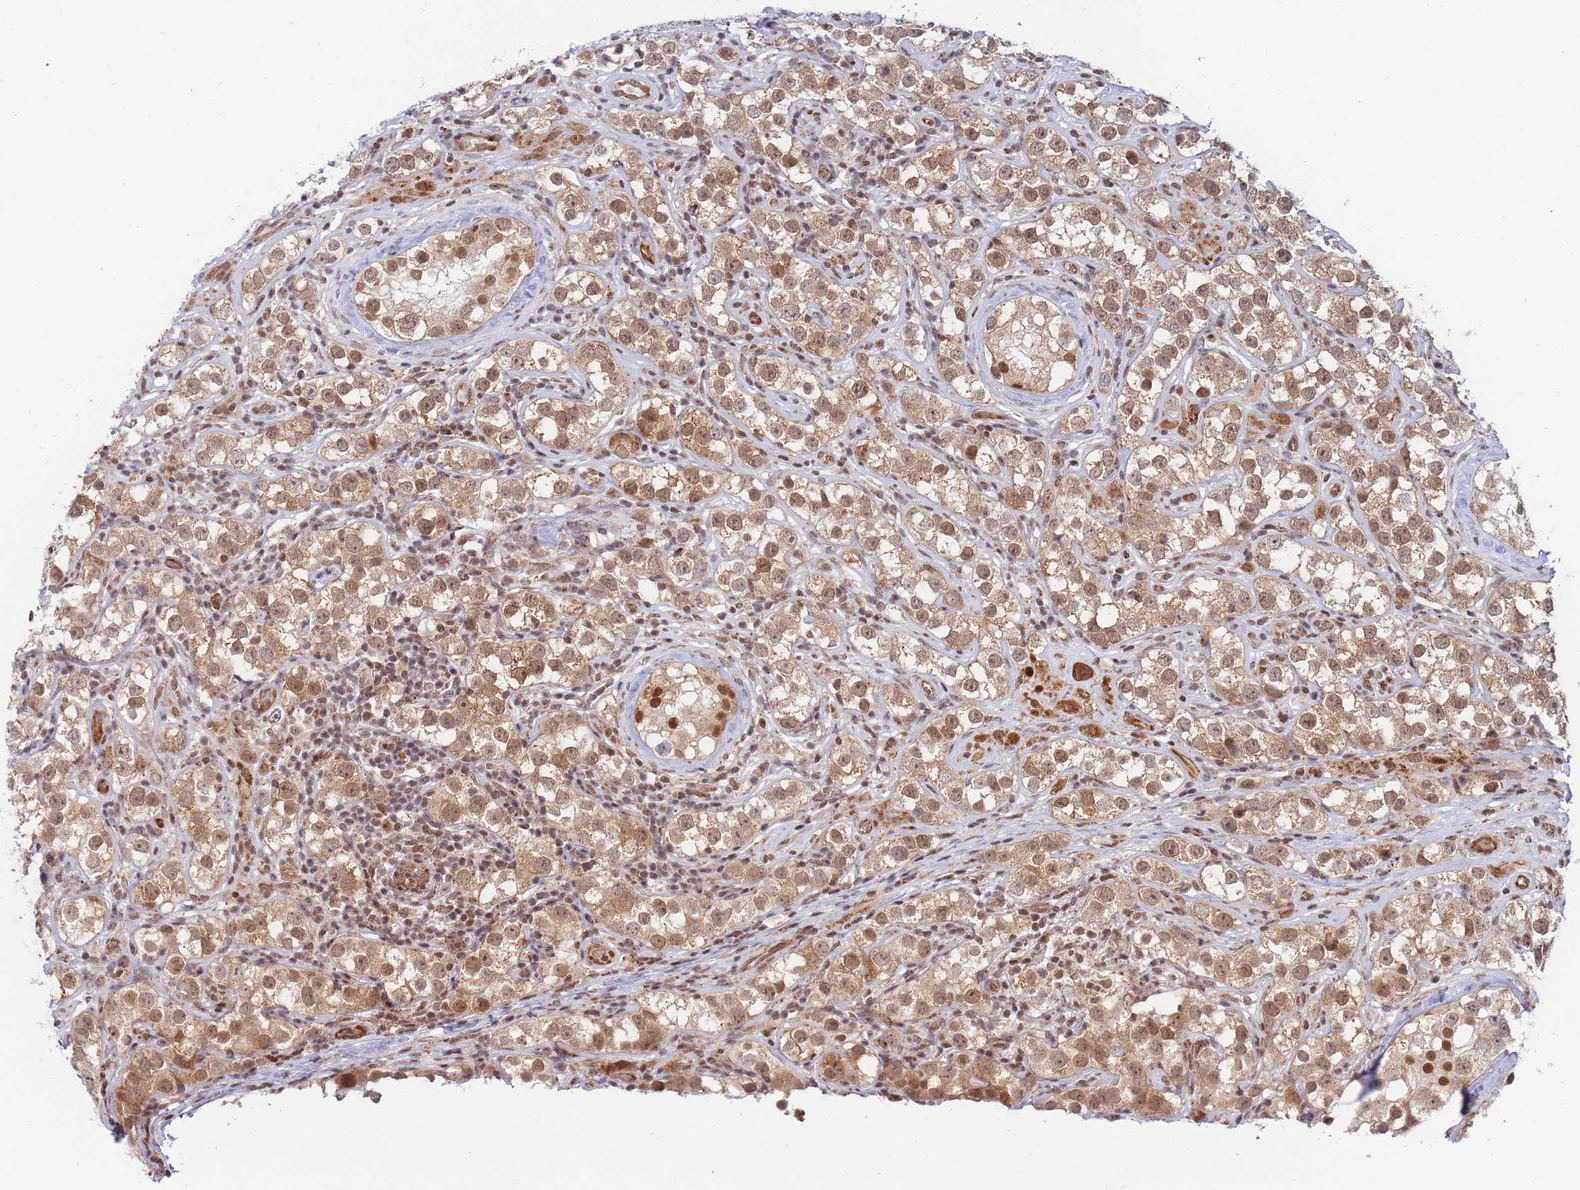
{"staining": {"intensity": "moderate", "quantity": ">75%", "location": "cytoplasmic/membranous,nuclear"}, "tissue": "testis cancer", "cell_type": "Tumor cells", "image_type": "cancer", "snomed": [{"axis": "morphology", "description": "Seminoma, NOS"}, {"axis": "topography", "description": "Testis"}], "caption": "This histopathology image exhibits IHC staining of testis cancer, with medium moderate cytoplasmic/membranous and nuclear expression in approximately >75% of tumor cells.", "gene": "BOD1L1", "patient": {"sex": "male", "age": 28}}